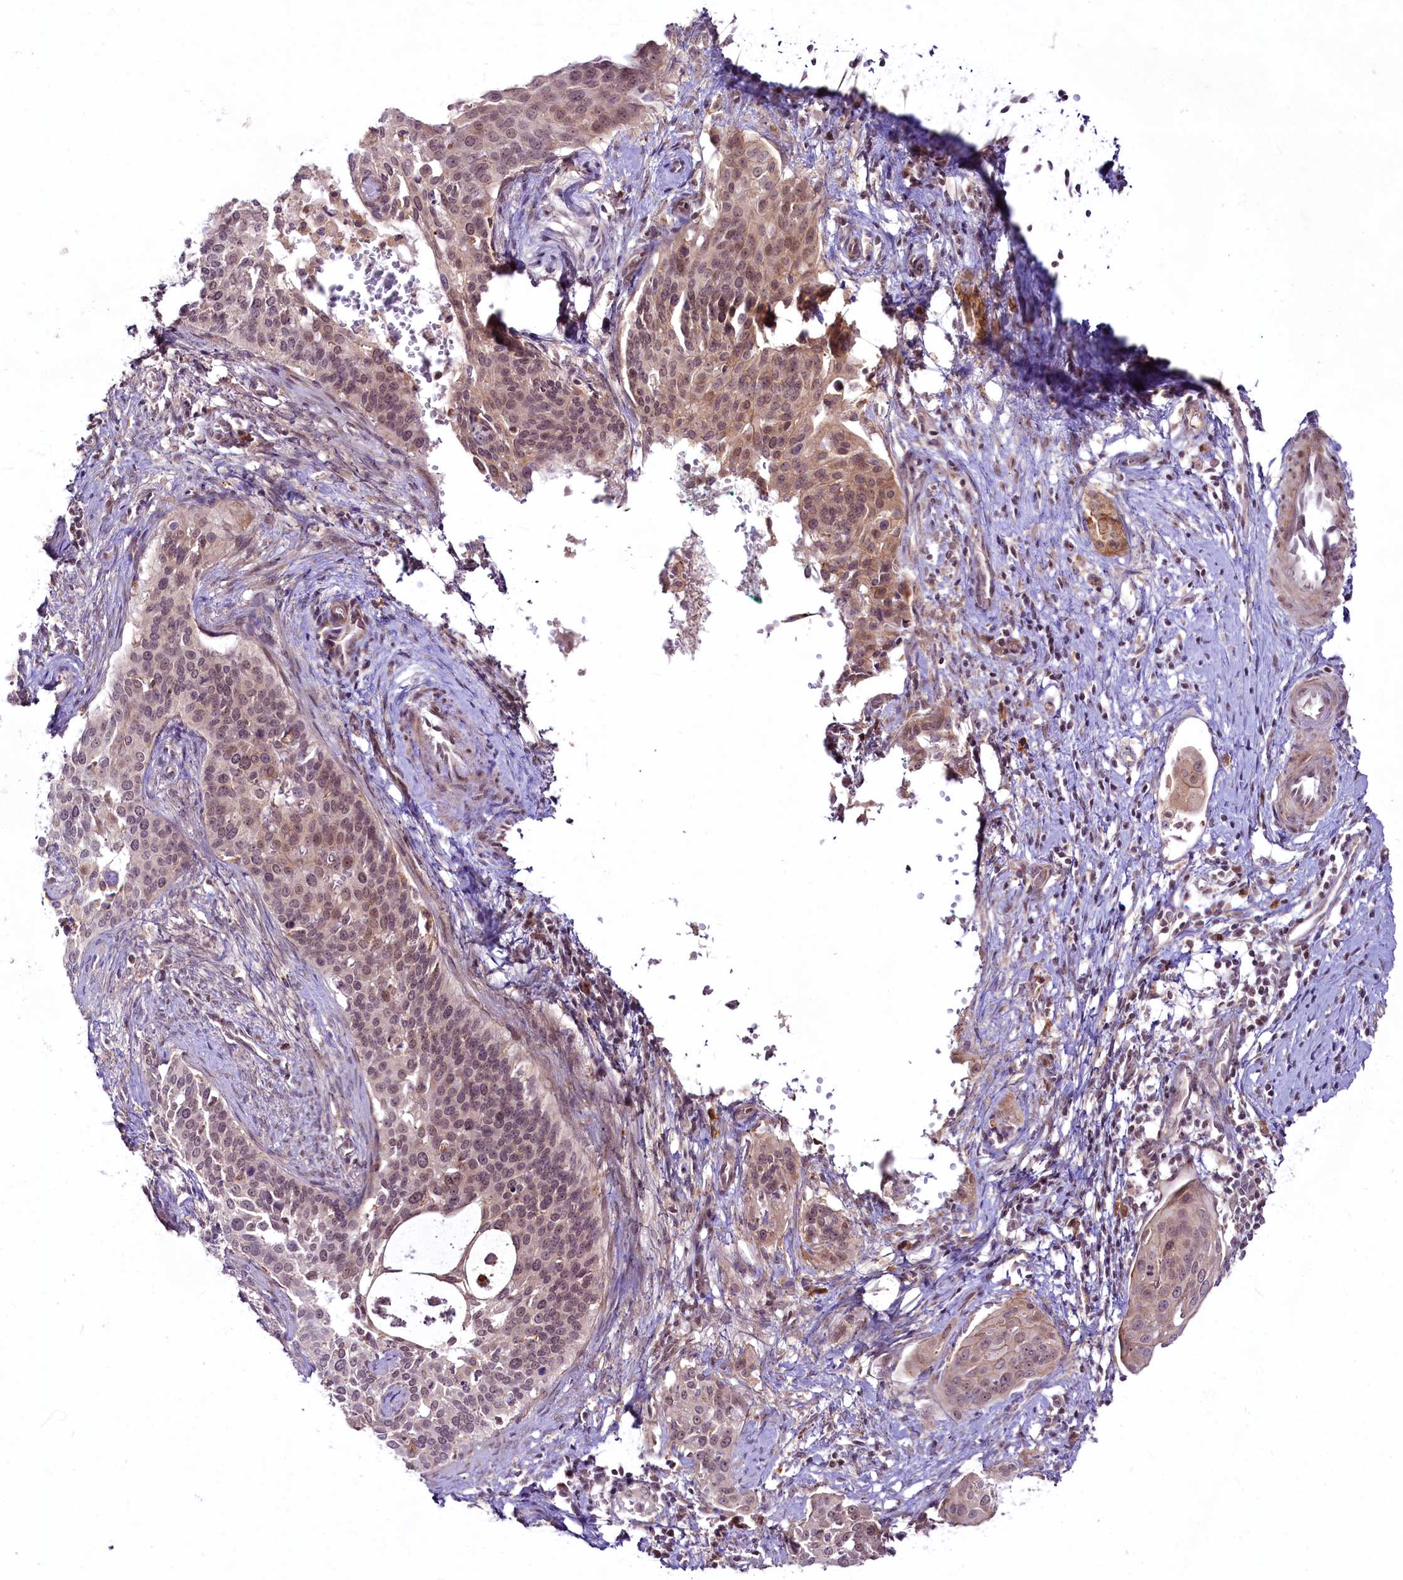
{"staining": {"intensity": "weak", "quantity": "25%-75%", "location": "cytoplasmic/membranous,nuclear"}, "tissue": "cervical cancer", "cell_type": "Tumor cells", "image_type": "cancer", "snomed": [{"axis": "morphology", "description": "Squamous cell carcinoma, NOS"}, {"axis": "topography", "description": "Cervix"}], "caption": "Protein expression analysis of cervical squamous cell carcinoma demonstrates weak cytoplasmic/membranous and nuclear expression in approximately 25%-75% of tumor cells.", "gene": "RSBN1", "patient": {"sex": "female", "age": 44}}